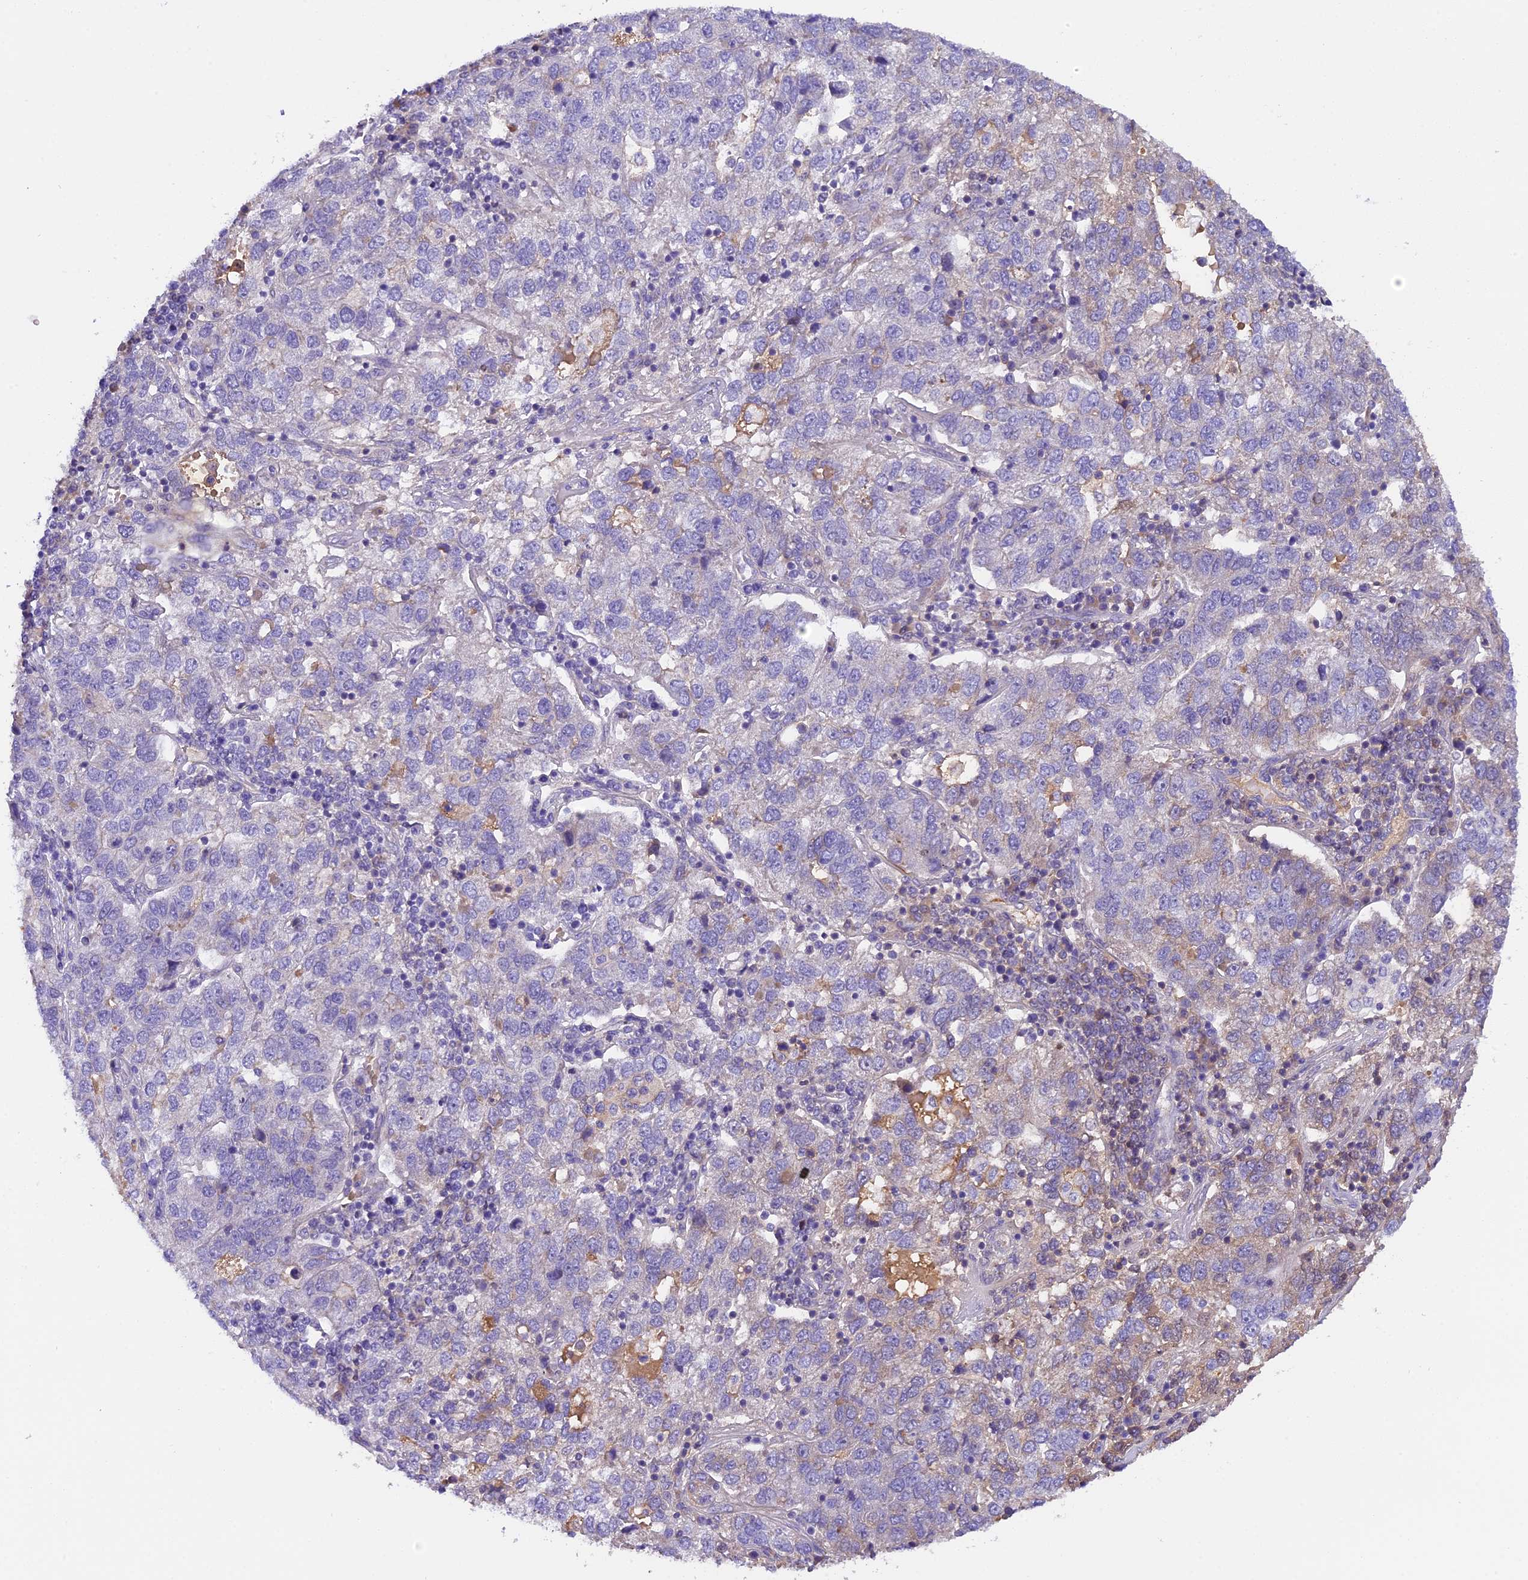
{"staining": {"intensity": "weak", "quantity": "<25%", "location": "cytoplasmic/membranous,nuclear"}, "tissue": "pancreatic cancer", "cell_type": "Tumor cells", "image_type": "cancer", "snomed": [{"axis": "morphology", "description": "Adenocarcinoma, NOS"}, {"axis": "topography", "description": "Pancreas"}], "caption": "Immunohistochemistry of human pancreatic cancer exhibits no positivity in tumor cells.", "gene": "CCDC32", "patient": {"sex": "female", "age": 61}}